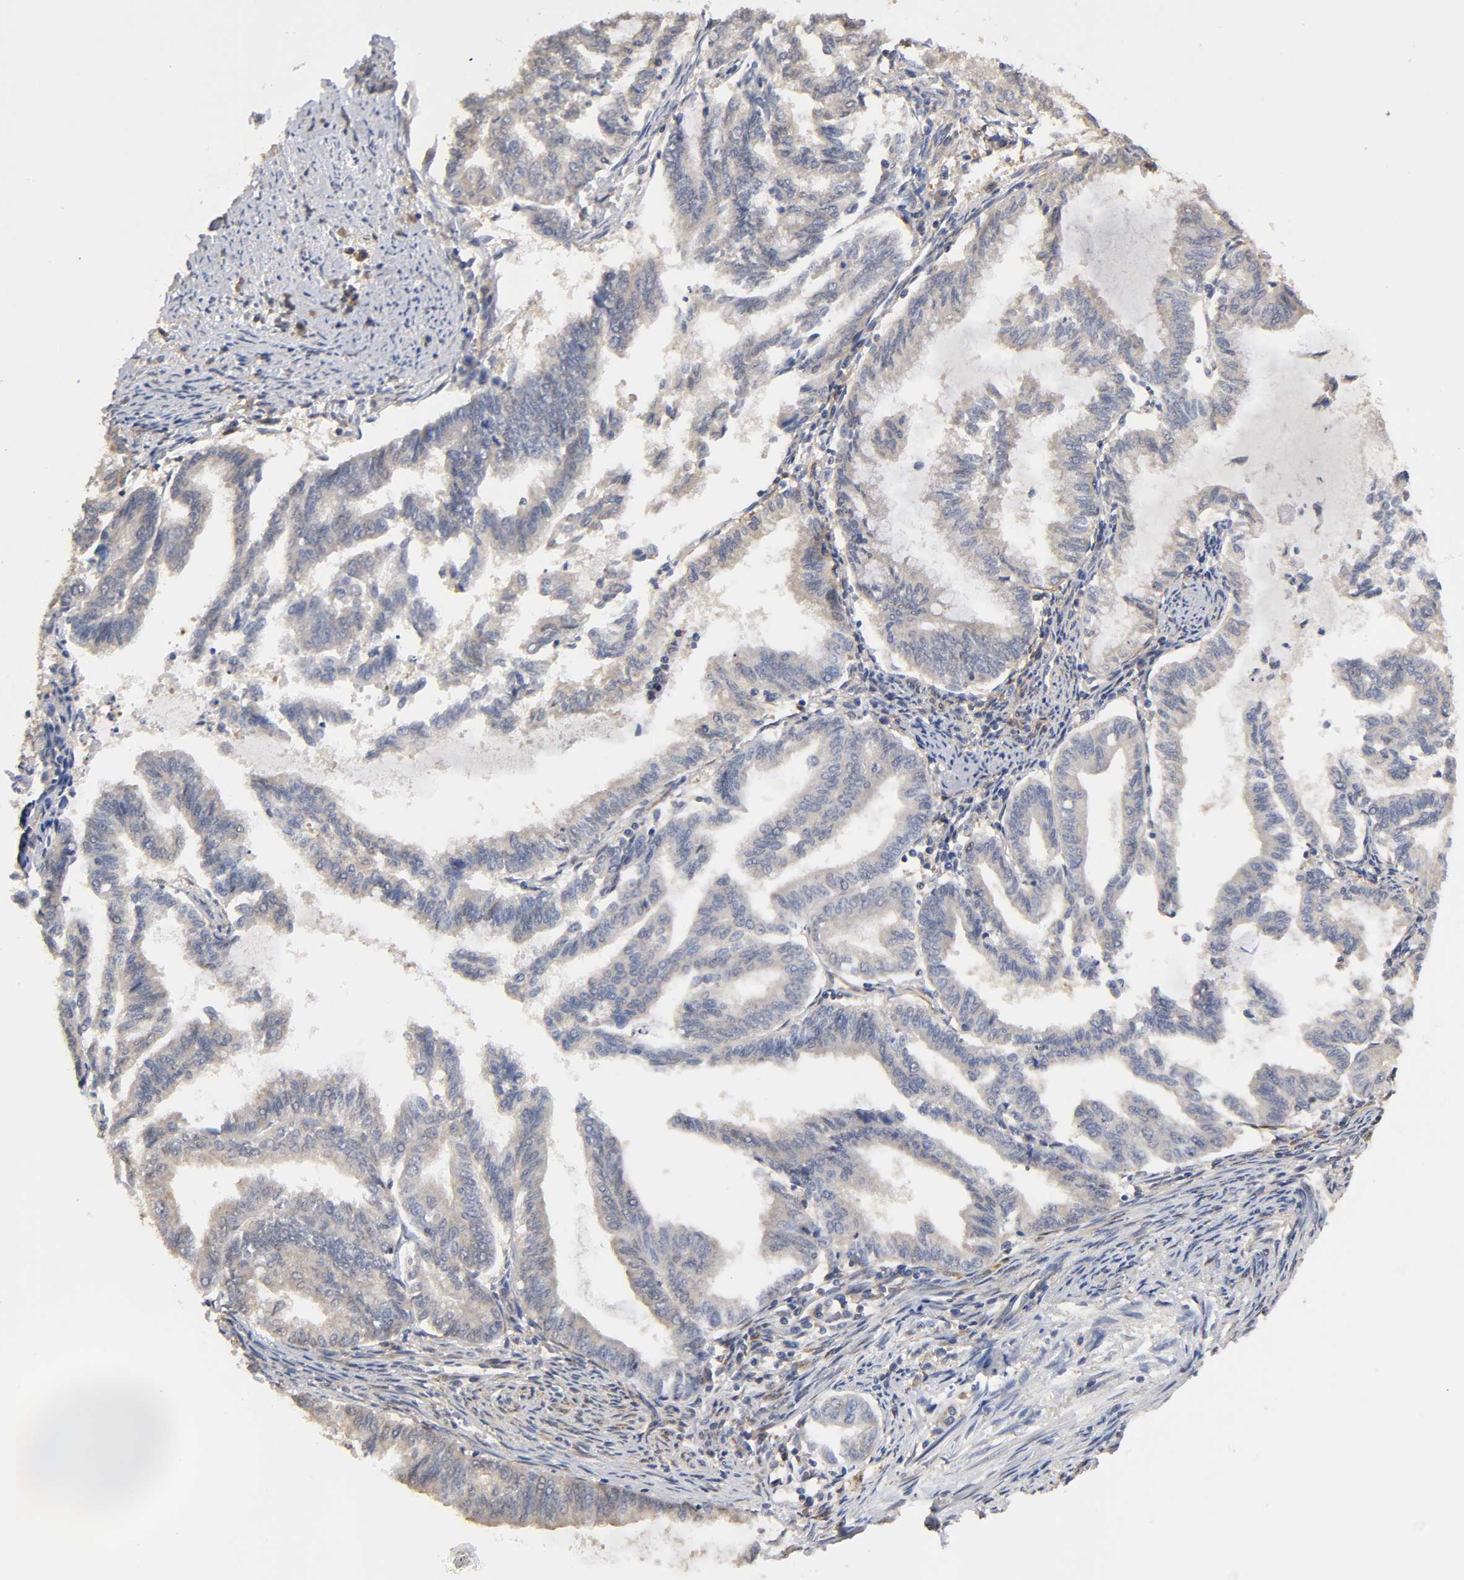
{"staining": {"intensity": "weak", "quantity": "25%-75%", "location": "cytoplasmic/membranous"}, "tissue": "endometrial cancer", "cell_type": "Tumor cells", "image_type": "cancer", "snomed": [{"axis": "morphology", "description": "Adenocarcinoma, NOS"}, {"axis": "topography", "description": "Endometrium"}], "caption": "Endometrial cancer (adenocarcinoma) stained with DAB immunohistochemistry (IHC) displays low levels of weak cytoplasmic/membranous staining in about 25%-75% of tumor cells.", "gene": "PDE5A", "patient": {"sex": "female", "age": 79}}